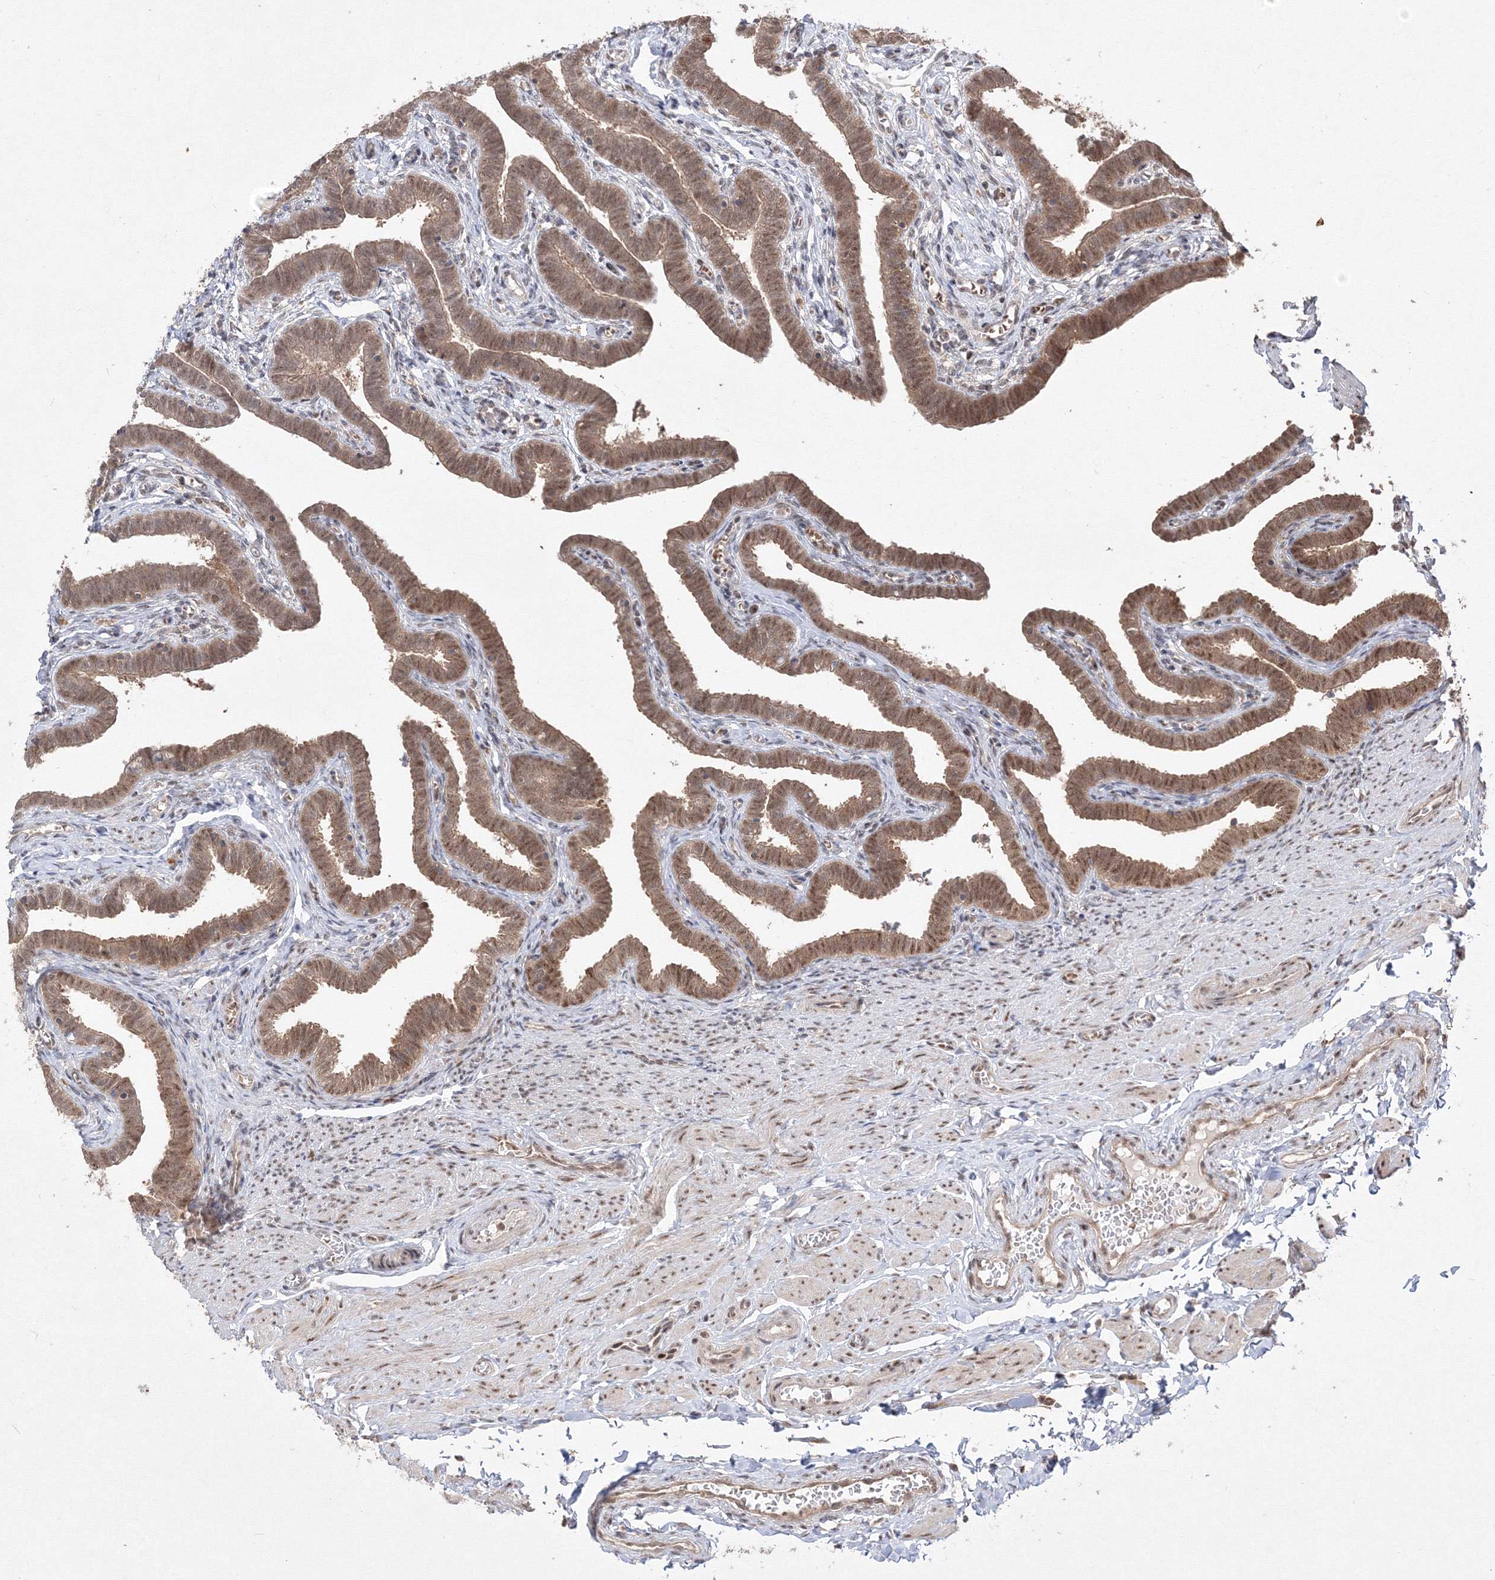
{"staining": {"intensity": "moderate", "quantity": ">75%", "location": "cytoplasmic/membranous,nuclear"}, "tissue": "fallopian tube", "cell_type": "Glandular cells", "image_type": "normal", "snomed": [{"axis": "morphology", "description": "Normal tissue, NOS"}, {"axis": "topography", "description": "Fallopian tube"}], "caption": "DAB (3,3'-diaminobenzidine) immunohistochemical staining of normal fallopian tube demonstrates moderate cytoplasmic/membranous,nuclear protein expression in about >75% of glandular cells. (DAB IHC, brown staining for protein, blue staining for nuclei).", "gene": "COPS4", "patient": {"sex": "female", "age": 36}}